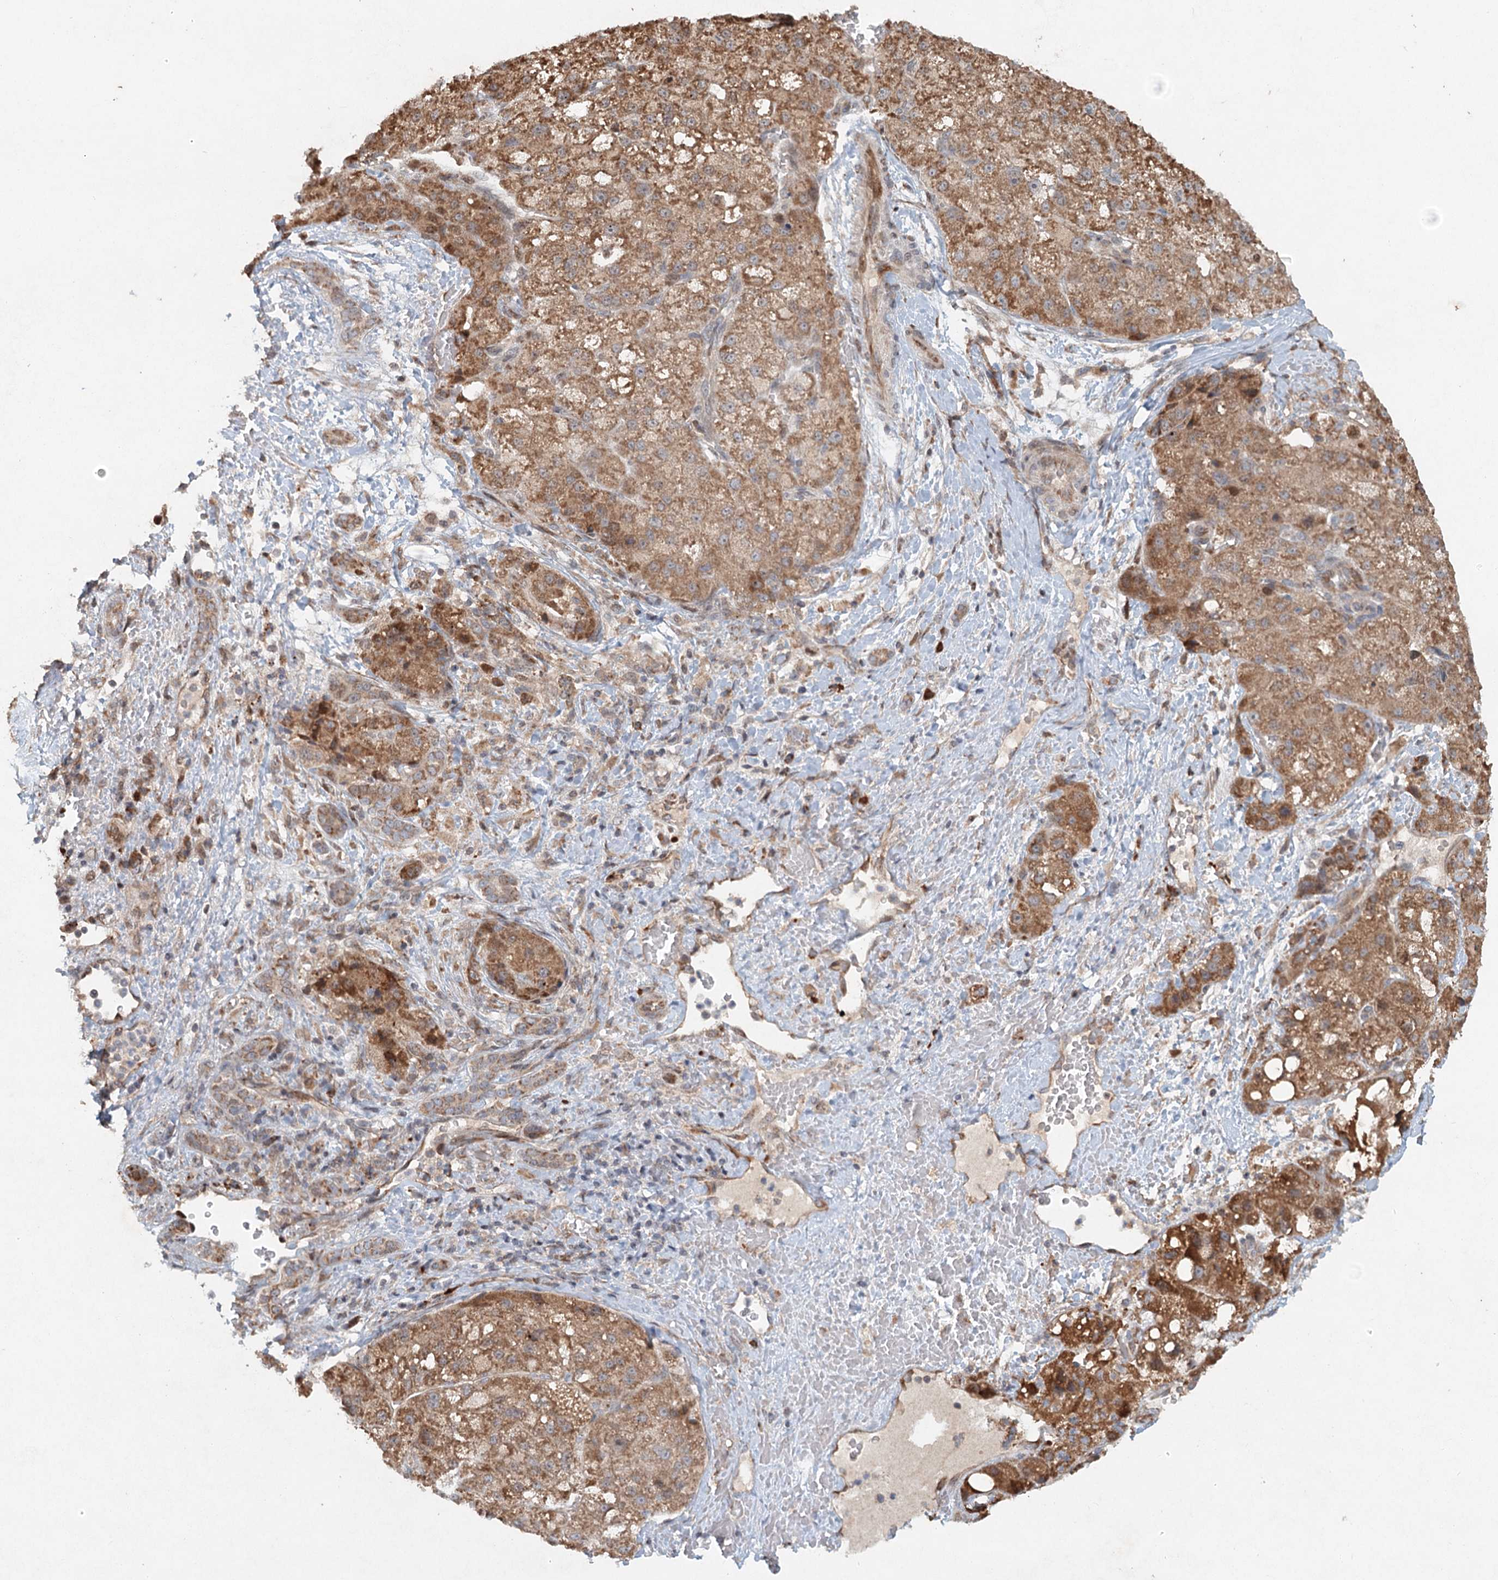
{"staining": {"intensity": "moderate", "quantity": ">75%", "location": "cytoplasmic/membranous"}, "tissue": "liver cancer", "cell_type": "Tumor cells", "image_type": "cancer", "snomed": [{"axis": "morphology", "description": "Normal tissue, NOS"}, {"axis": "morphology", "description": "Carcinoma, Hepatocellular, NOS"}, {"axis": "topography", "description": "Liver"}], "caption": "Immunohistochemical staining of liver hepatocellular carcinoma displays medium levels of moderate cytoplasmic/membranous staining in about >75% of tumor cells.", "gene": "SRPX2", "patient": {"sex": "male", "age": 57}}